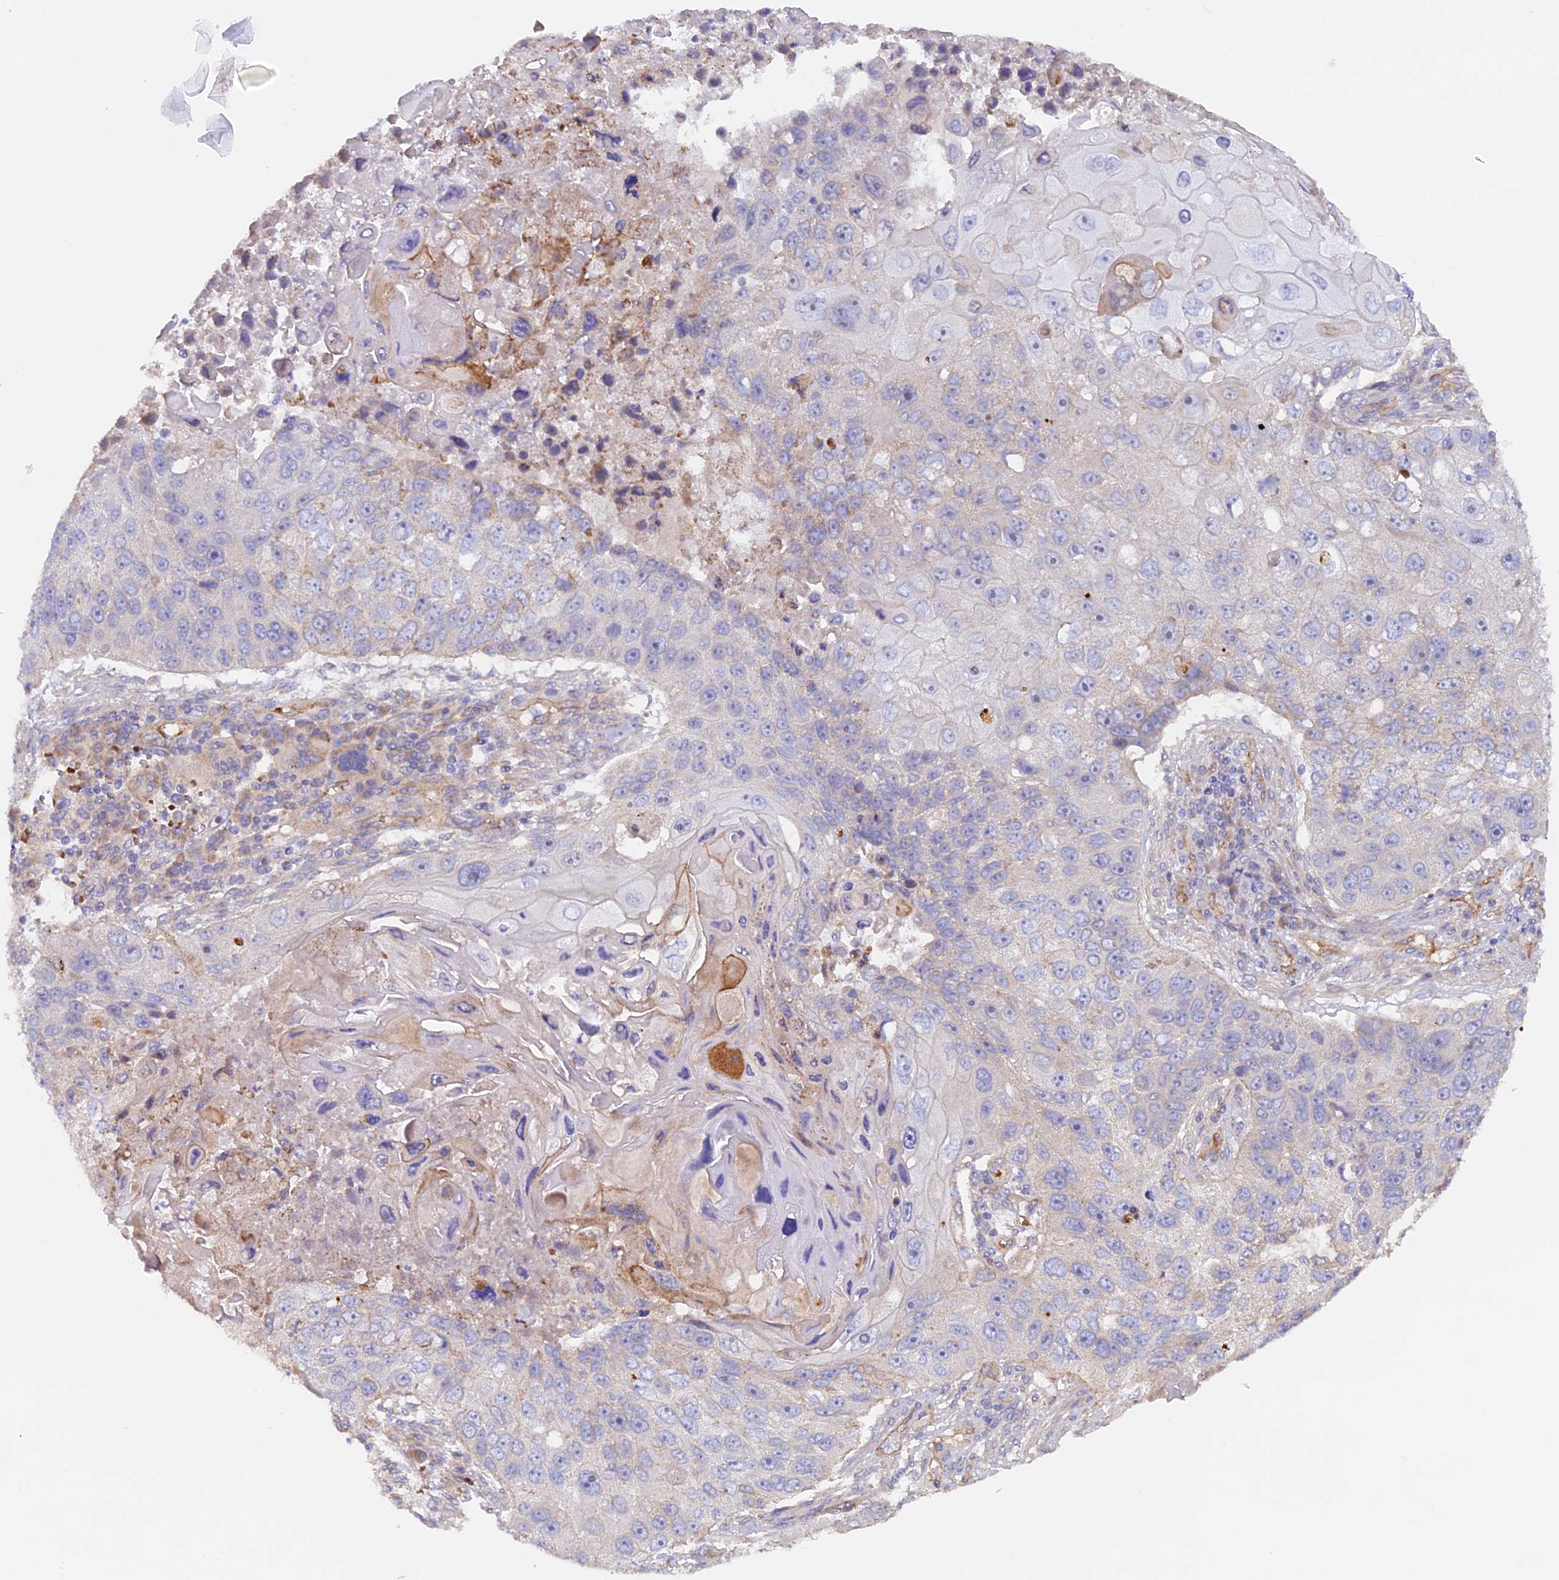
{"staining": {"intensity": "weak", "quantity": "<25%", "location": "cytoplasmic/membranous"}, "tissue": "lung cancer", "cell_type": "Tumor cells", "image_type": "cancer", "snomed": [{"axis": "morphology", "description": "Squamous cell carcinoma, NOS"}, {"axis": "topography", "description": "Lung"}], "caption": "IHC of human squamous cell carcinoma (lung) demonstrates no expression in tumor cells.", "gene": "DUS3L", "patient": {"sex": "male", "age": 61}}